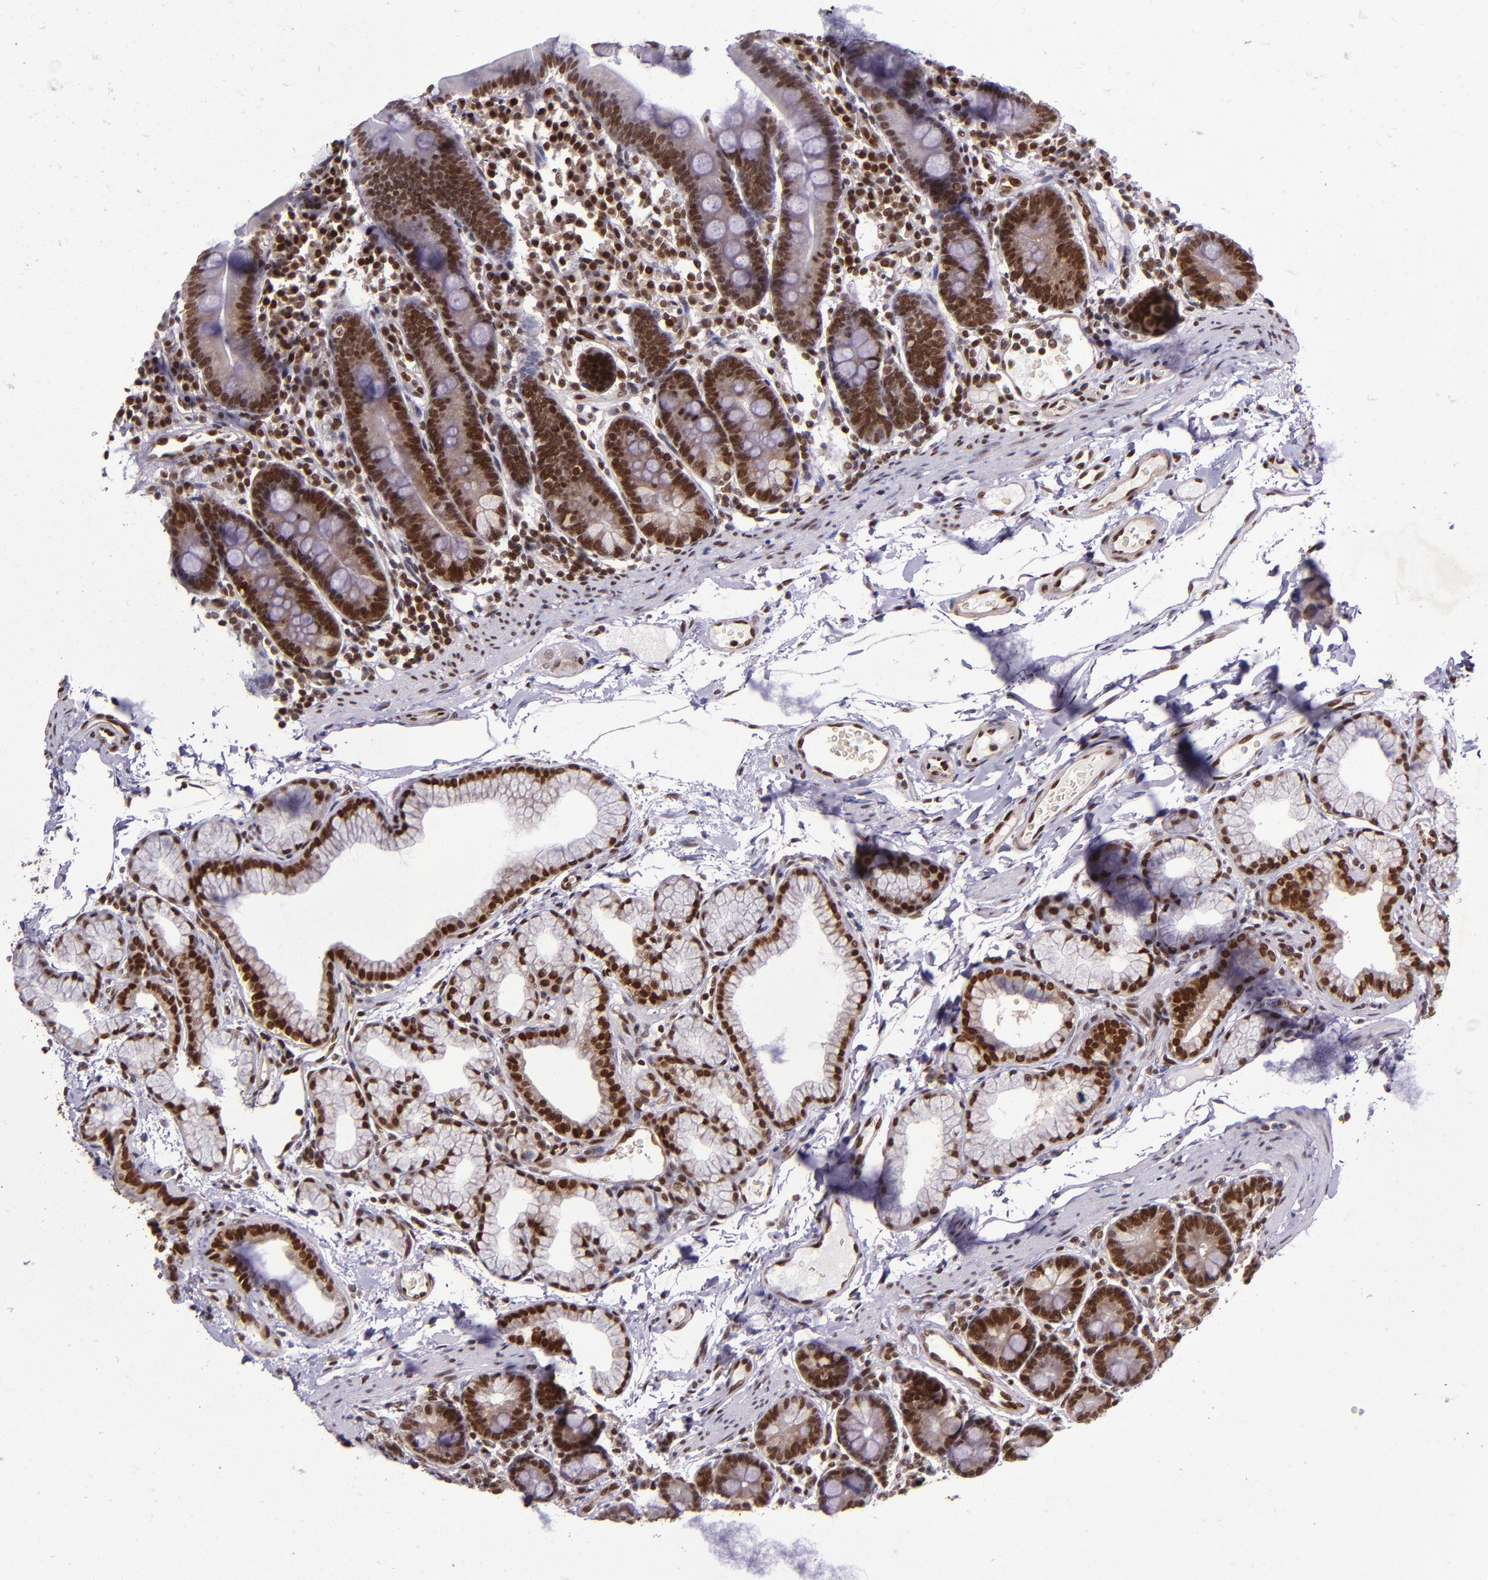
{"staining": {"intensity": "strong", "quantity": ">75%", "location": "nuclear"}, "tissue": "duodenum", "cell_type": "Glandular cells", "image_type": "normal", "snomed": [{"axis": "morphology", "description": "Normal tissue, NOS"}, {"axis": "topography", "description": "Duodenum"}], "caption": "Glandular cells reveal high levels of strong nuclear staining in about >75% of cells in unremarkable human duodenum. Ihc stains the protein in brown and the nuclei are stained blue.", "gene": "MGMT", "patient": {"sex": "male", "age": 50}}